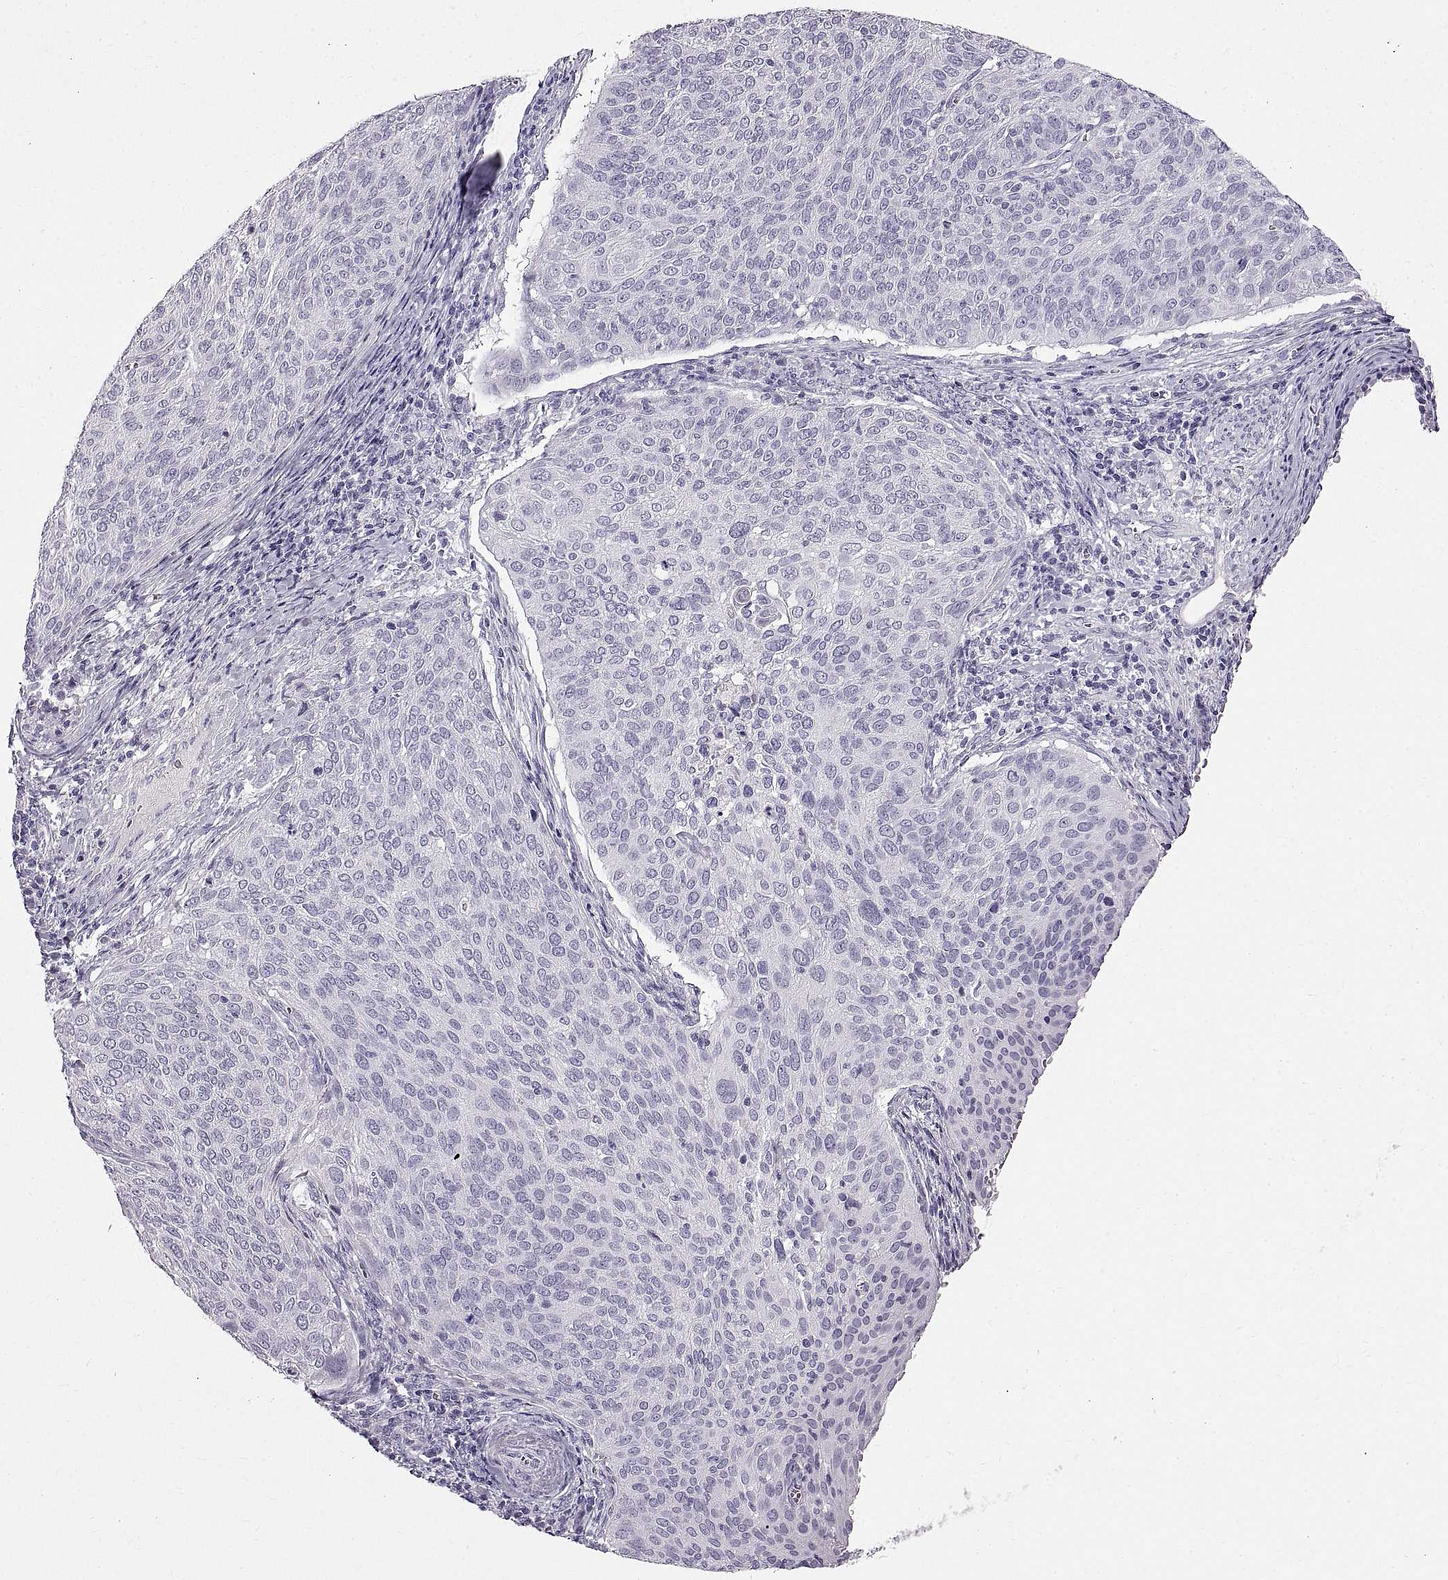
{"staining": {"intensity": "negative", "quantity": "none", "location": "none"}, "tissue": "cervical cancer", "cell_type": "Tumor cells", "image_type": "cancer", "snomed": [{"axis": "morphology", "description": "Squamous cell carcinoma, NOS"}, {"axis": "topography", "description": "Cervix"}], "caption": "The photomicrograph exhibits no significant expression in tumor cells of cervical cancer (squamous cell carcinoma).", "gene": "WFDC8", "patient": {"sex": "female", "age": 39}}